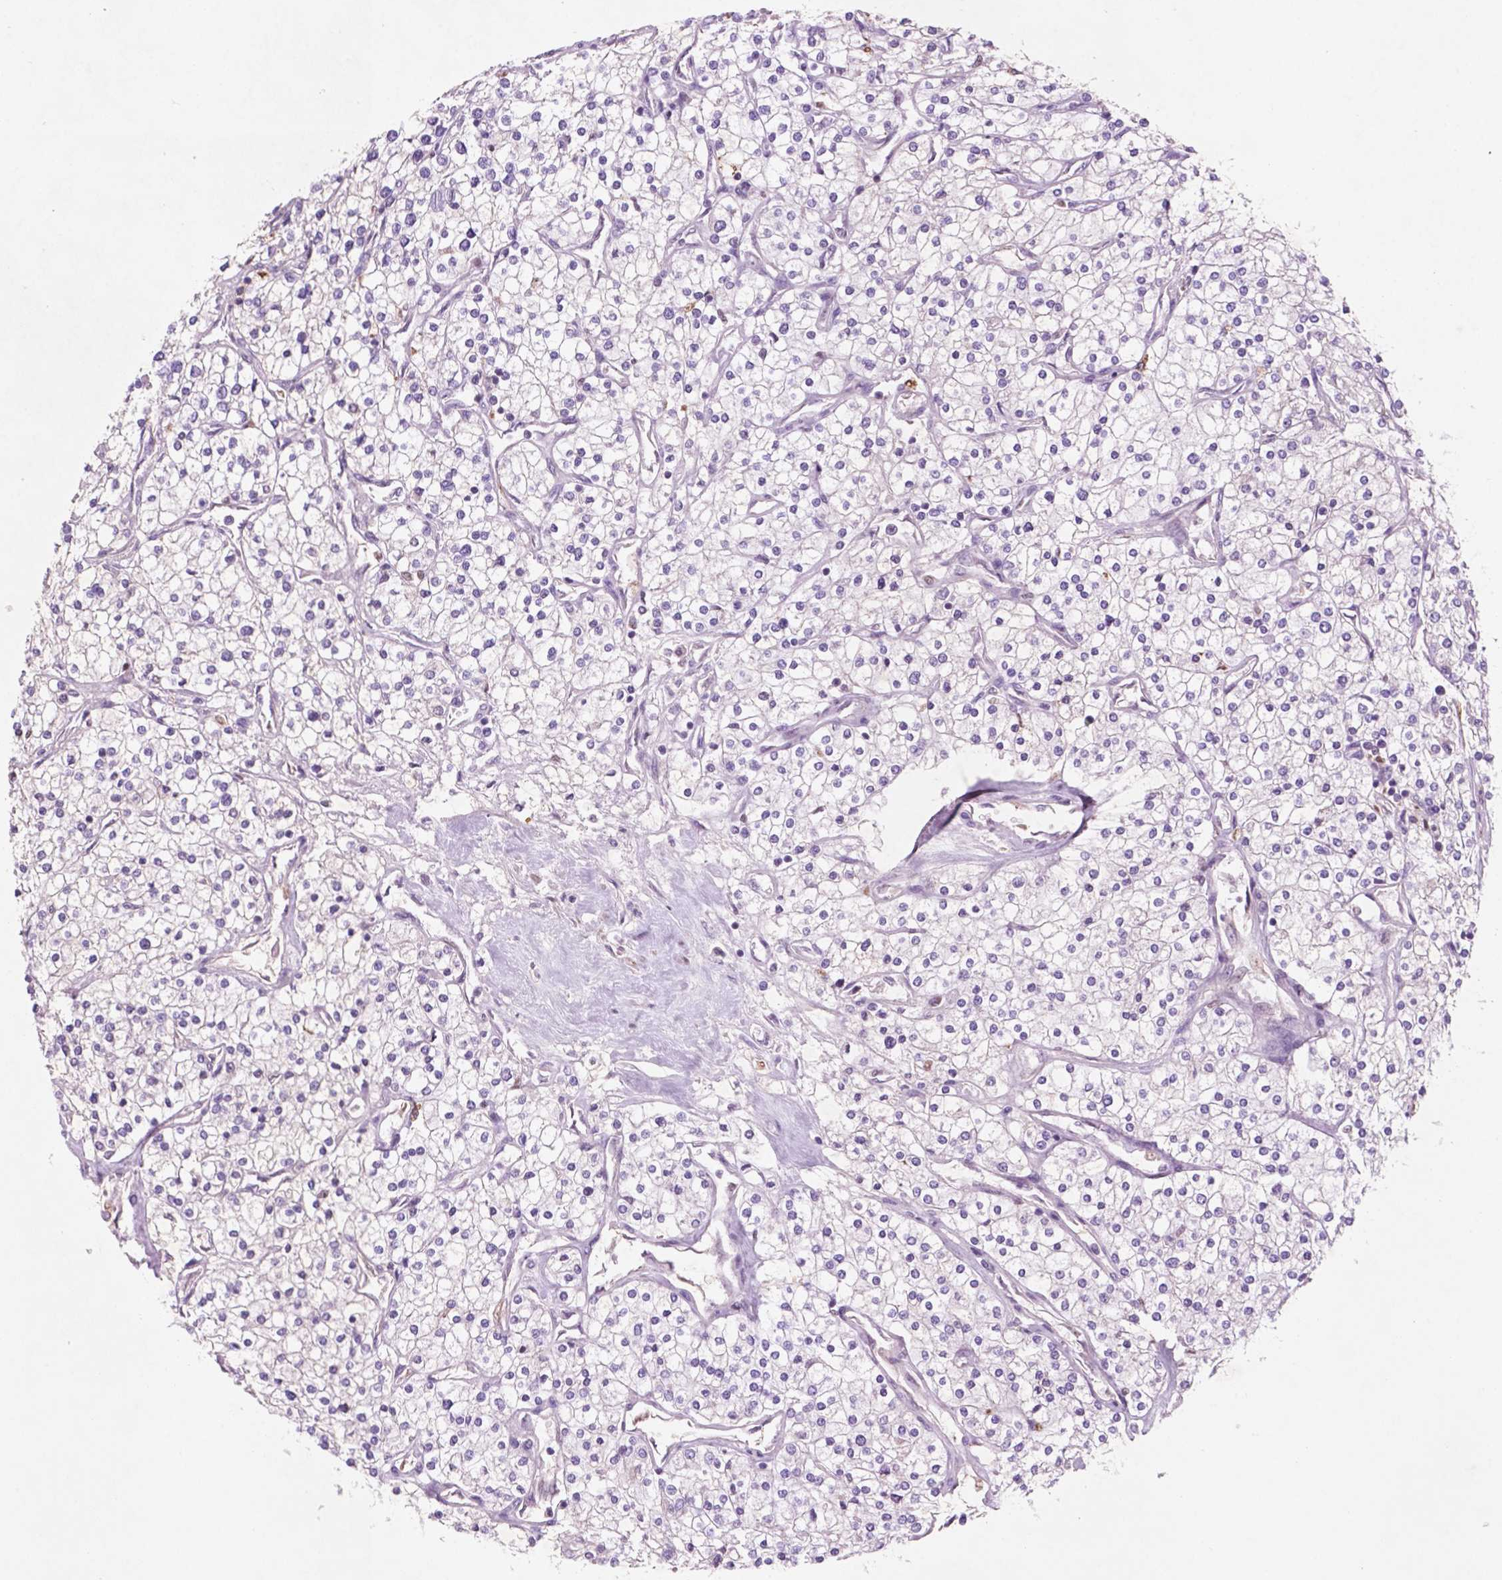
{"staining": {"intensity": "negative", "quantity": "none", "location": "none"}, "tissue": "renal cancer", "cell_type": "Tumor cells", "image_type": "cancer", "snomed": [{"axis": "morphology", "description": "Adenocarcinoma, NOS"}, {"axis": "topography", "description": "Kidney"}], "caption": "There is no significant staining in tumor cells of renal cancer. (DAB (3,3'-diaminobenzidine) IHC visualized using brightfield microscopy, high magnification).", "gene": "CTR9", "patient": {"sex": "male", "age": 80}}